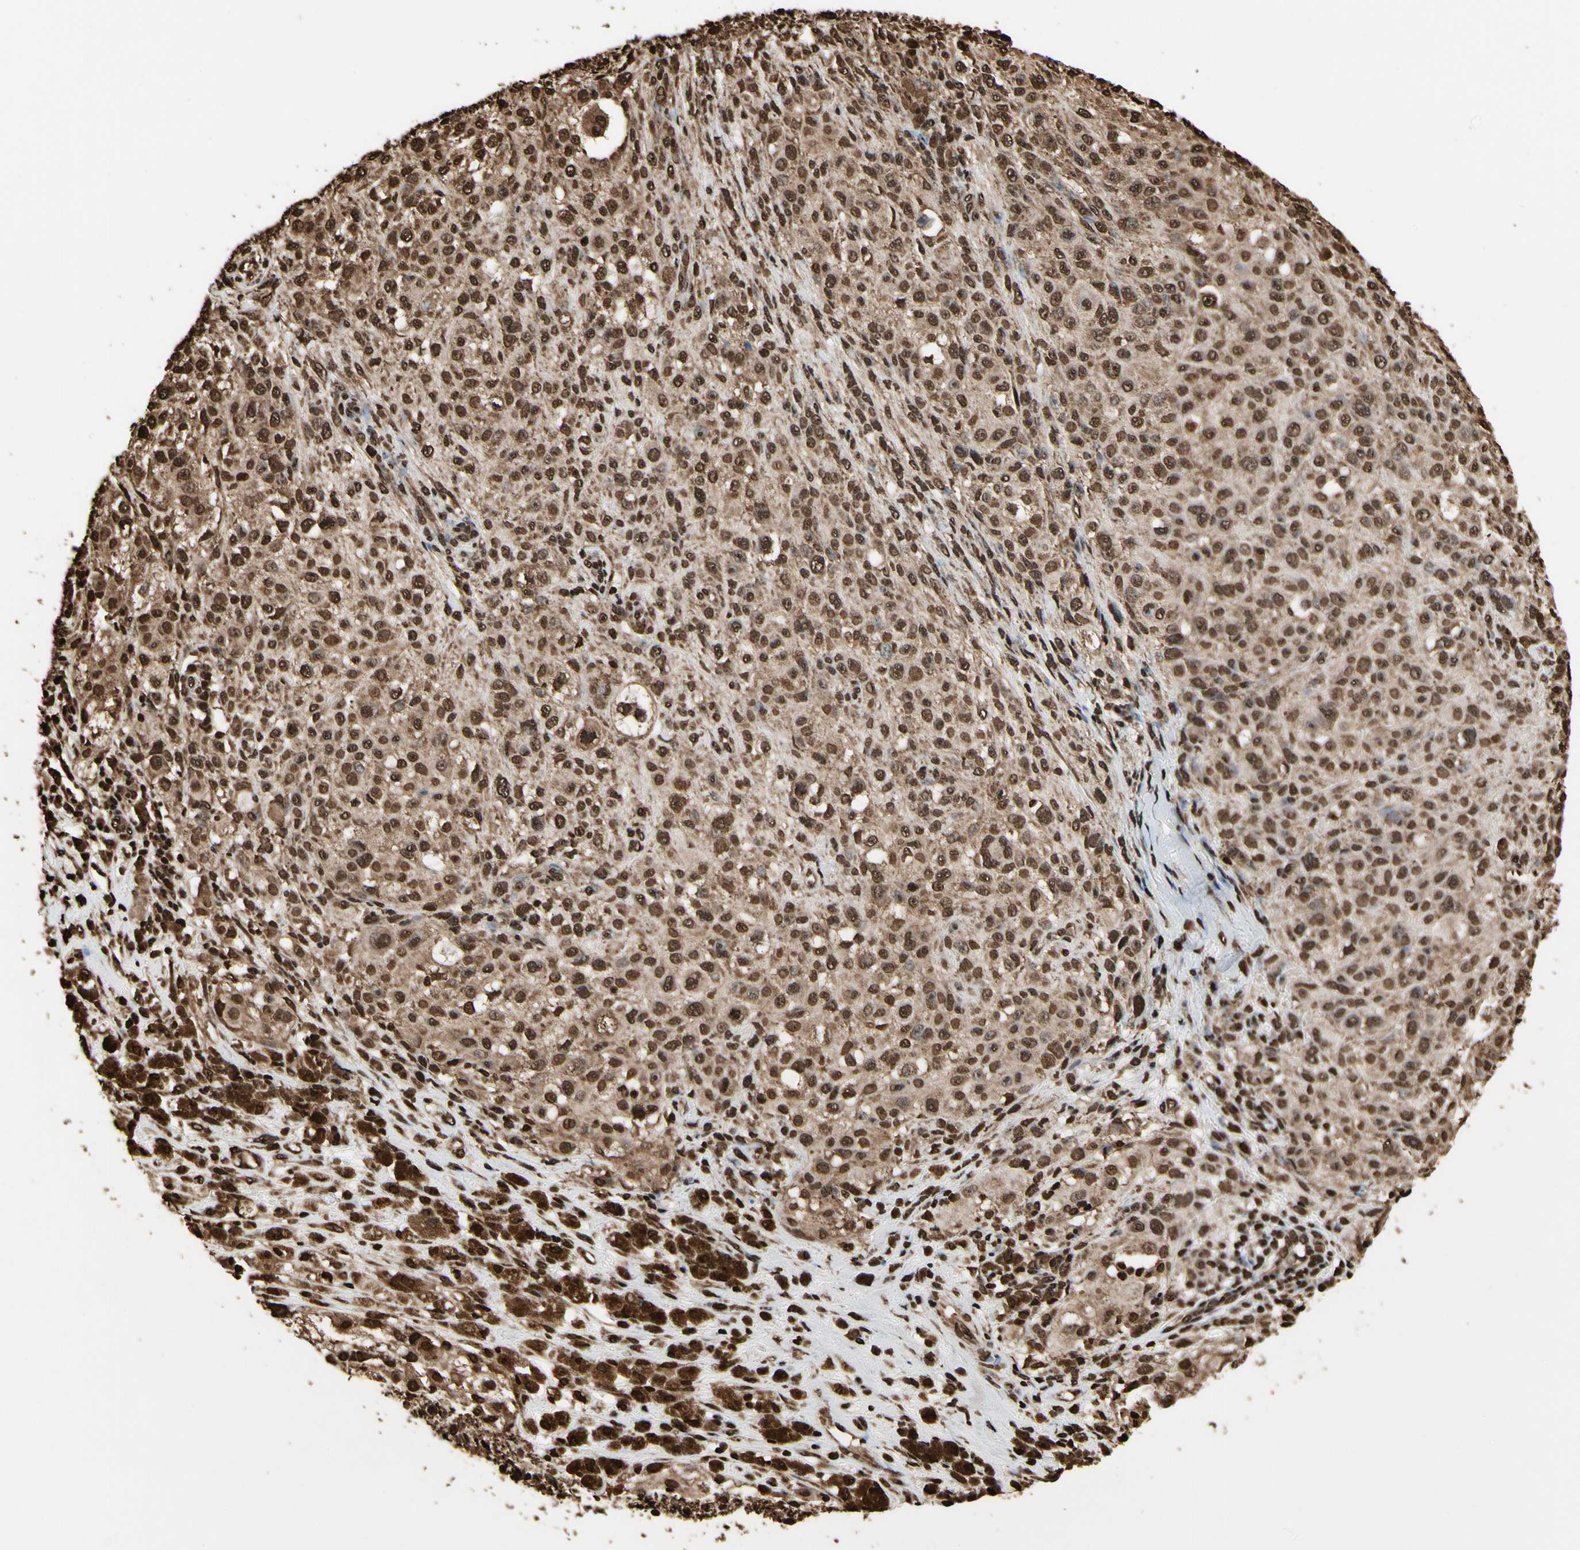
{"staining": {"intensity": "strong", "quantity": ">75%", "location": "cytoplasmic/membranous,nuclear"}, "tissue": "melanoma", "cell_type": "Tumor cells", "image_type": "cancer", "snomed": [{"axis": "morphology", "description": "Necrosis, NOS"}, {"axis": "morphology", "description": "Malignant melanoma, NOS"}, {"axis": "topography", "description": "Skin"}], "caption": "A brown stain shows strong cytoplasmic/membranous and nuclear expression of a protein in human malignant melanoma tumor cells. Immunohistochemistry (ihc) stains the protein in brown and the nuclei are stained blue.", "gene": "HNRNPK", "patient": {"sex": "female", "age": 87}}